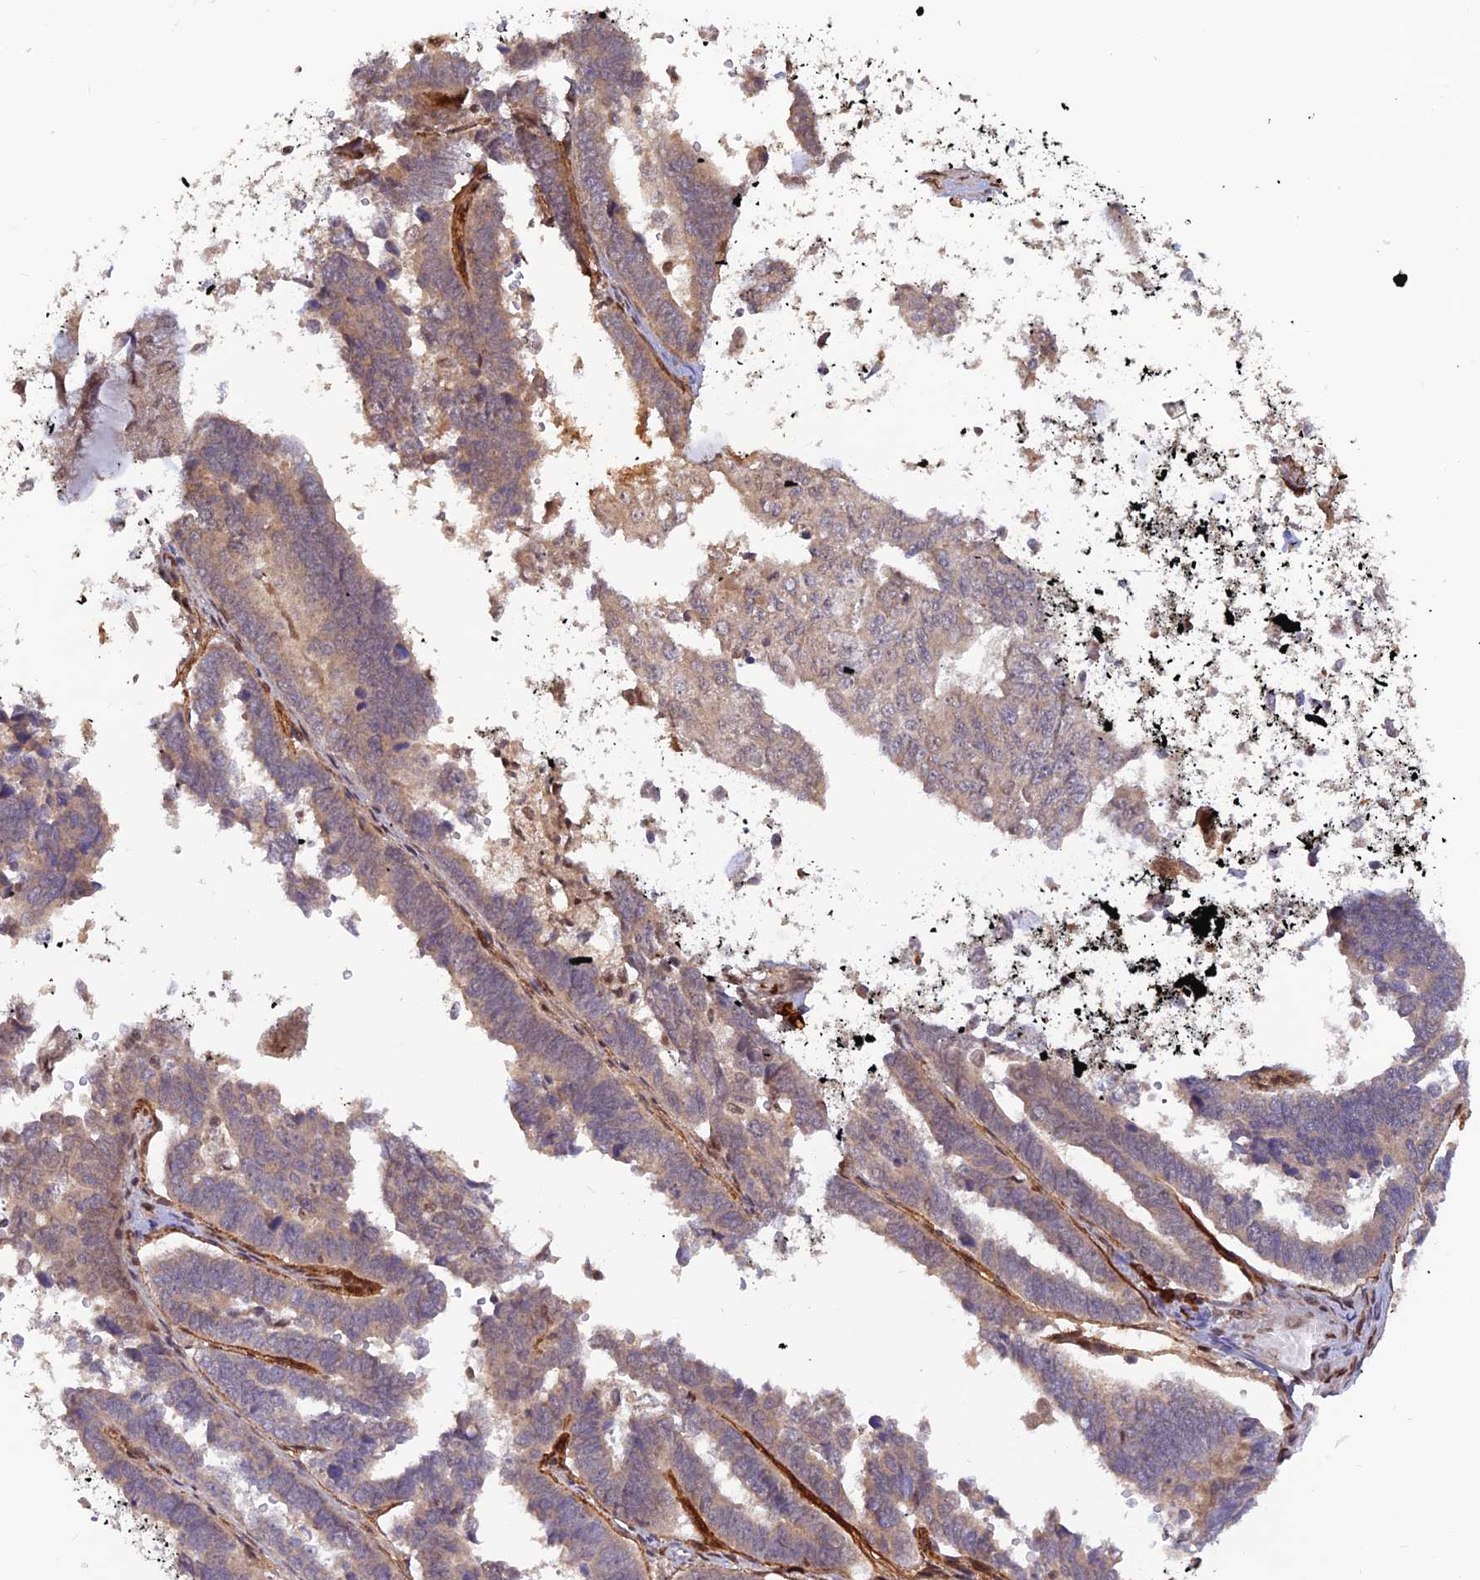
{"staining": {"intensity": "weak", "quantity": ">75%", "location": "cytoplasmic/membranous"}, "tissue": "endometrial cancer", "cell_type": "Tumor cells", "image_type": "cancer", "snomed": [{"axis": "morphology", "description": "Adenocarcinoma, NOS"}, {"axis": "topography", "description": "Endometrium"}], "caption": "Tumor cells demonstrate low levels of weak cytoplasmic/membranous staining in about >75% of cells in endometrial cancer. Using DAB (brown) and hematoxylin (blue) stains, captured at high magnification using brightfield microscopy.", "gene": "ZNF565", "patient": {"sex": "female", "age": 75}}